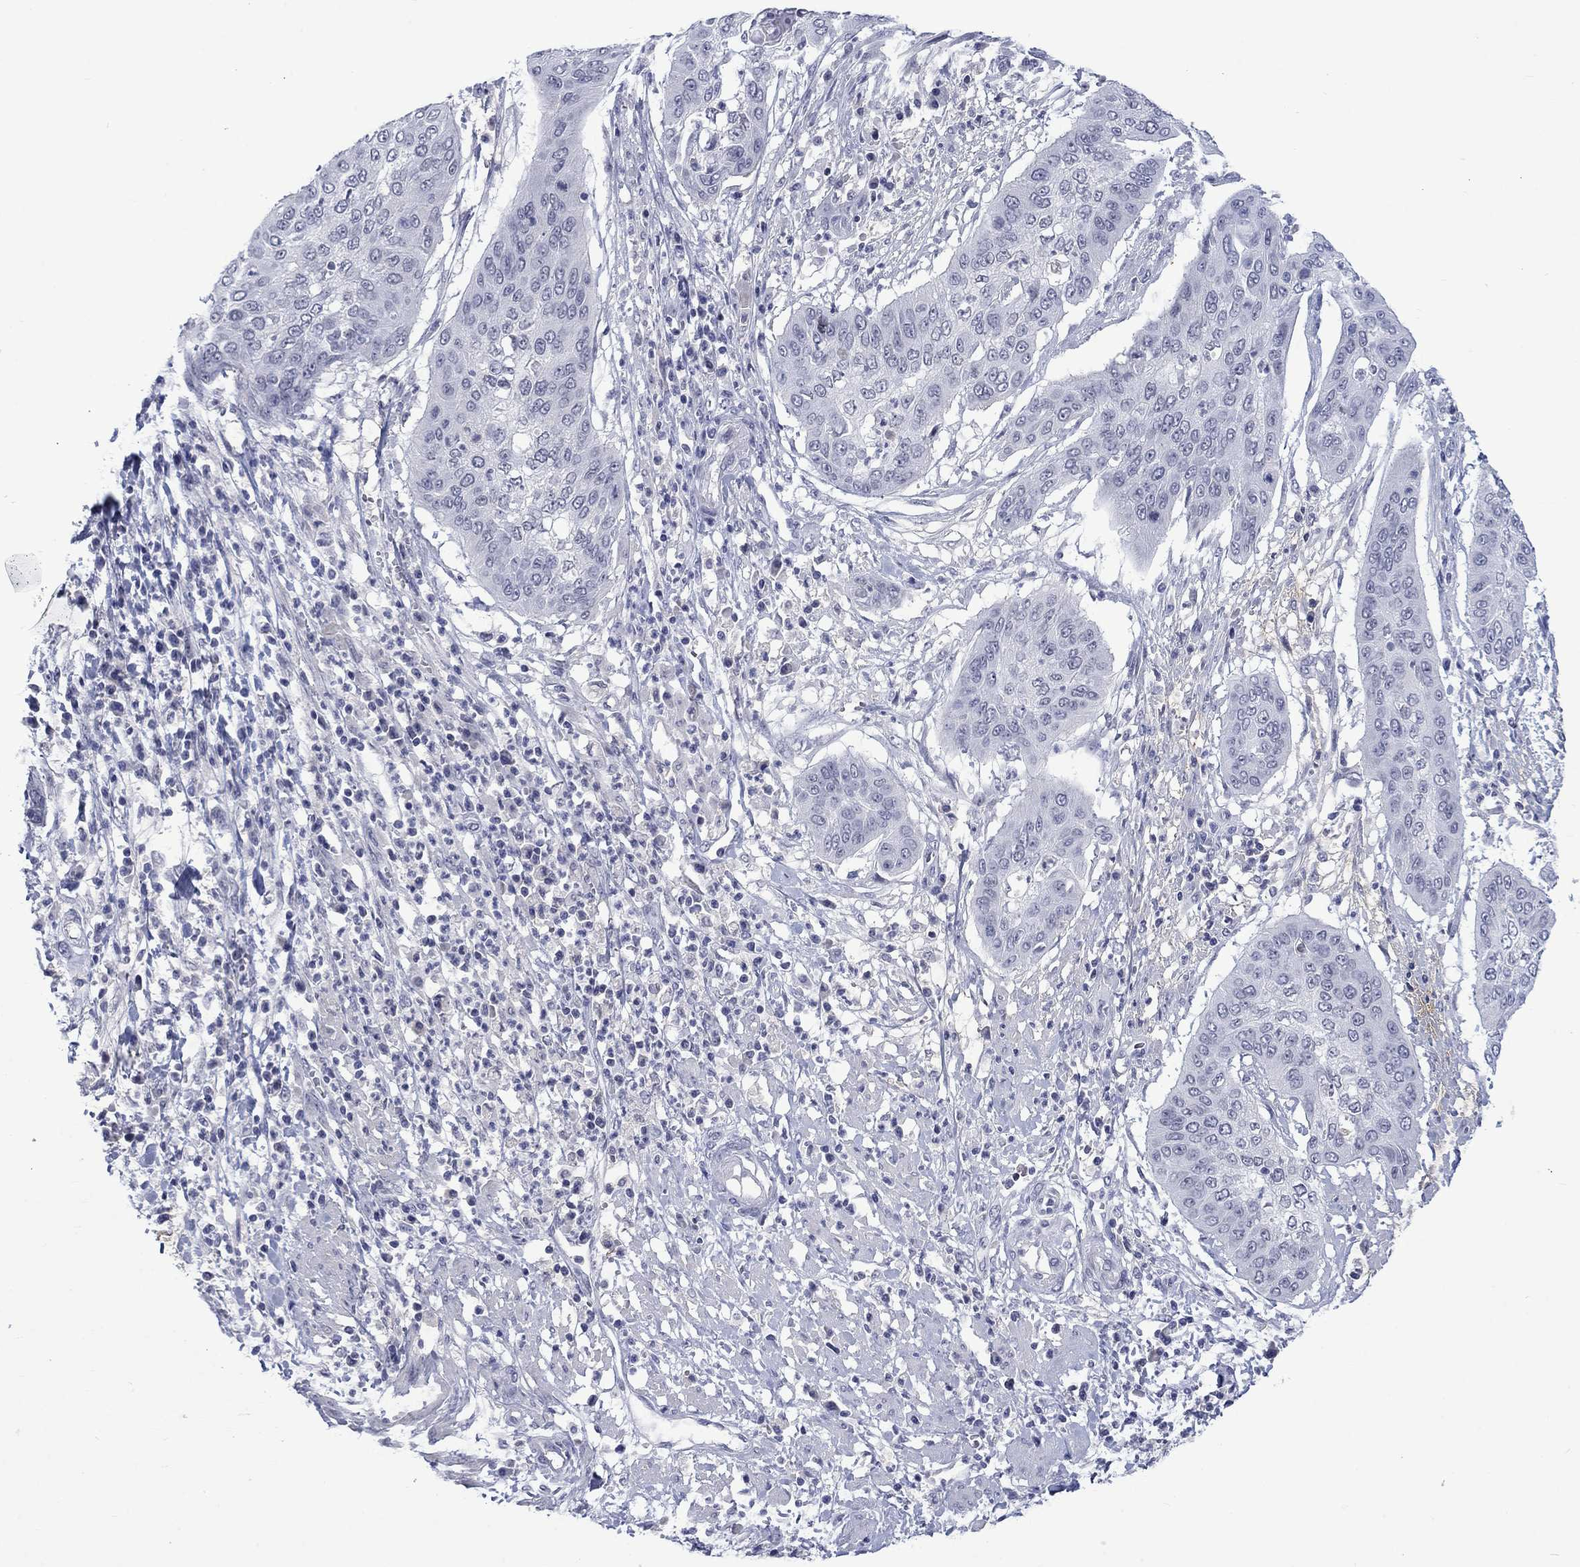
{"staining": {"intensity": "negative", "quantity": "none", "location": "none"}, "tissue": "cervical cancer", "cell_type": "Tumor cells", "image_type": "cancer", "snomed": [{"axis": "morphology", "description": "Squamous cell carcinoma, NOS"}, {"axis": "topography", "description": "Cervix"}], "caption": "Immunohistochemistry (IHC) histopathology image of neoplastic tissue: human cervical cancer stained with DAB reveals no significant protein positivity in tumor cells. The staining was performed using DAB to visualize the protein expression in brown, while the nuclei were stained in blue with hematoxylin (Magnification: 20x).", "gene": "NSMF", "patient": {"sex": "female", "age": 39}}